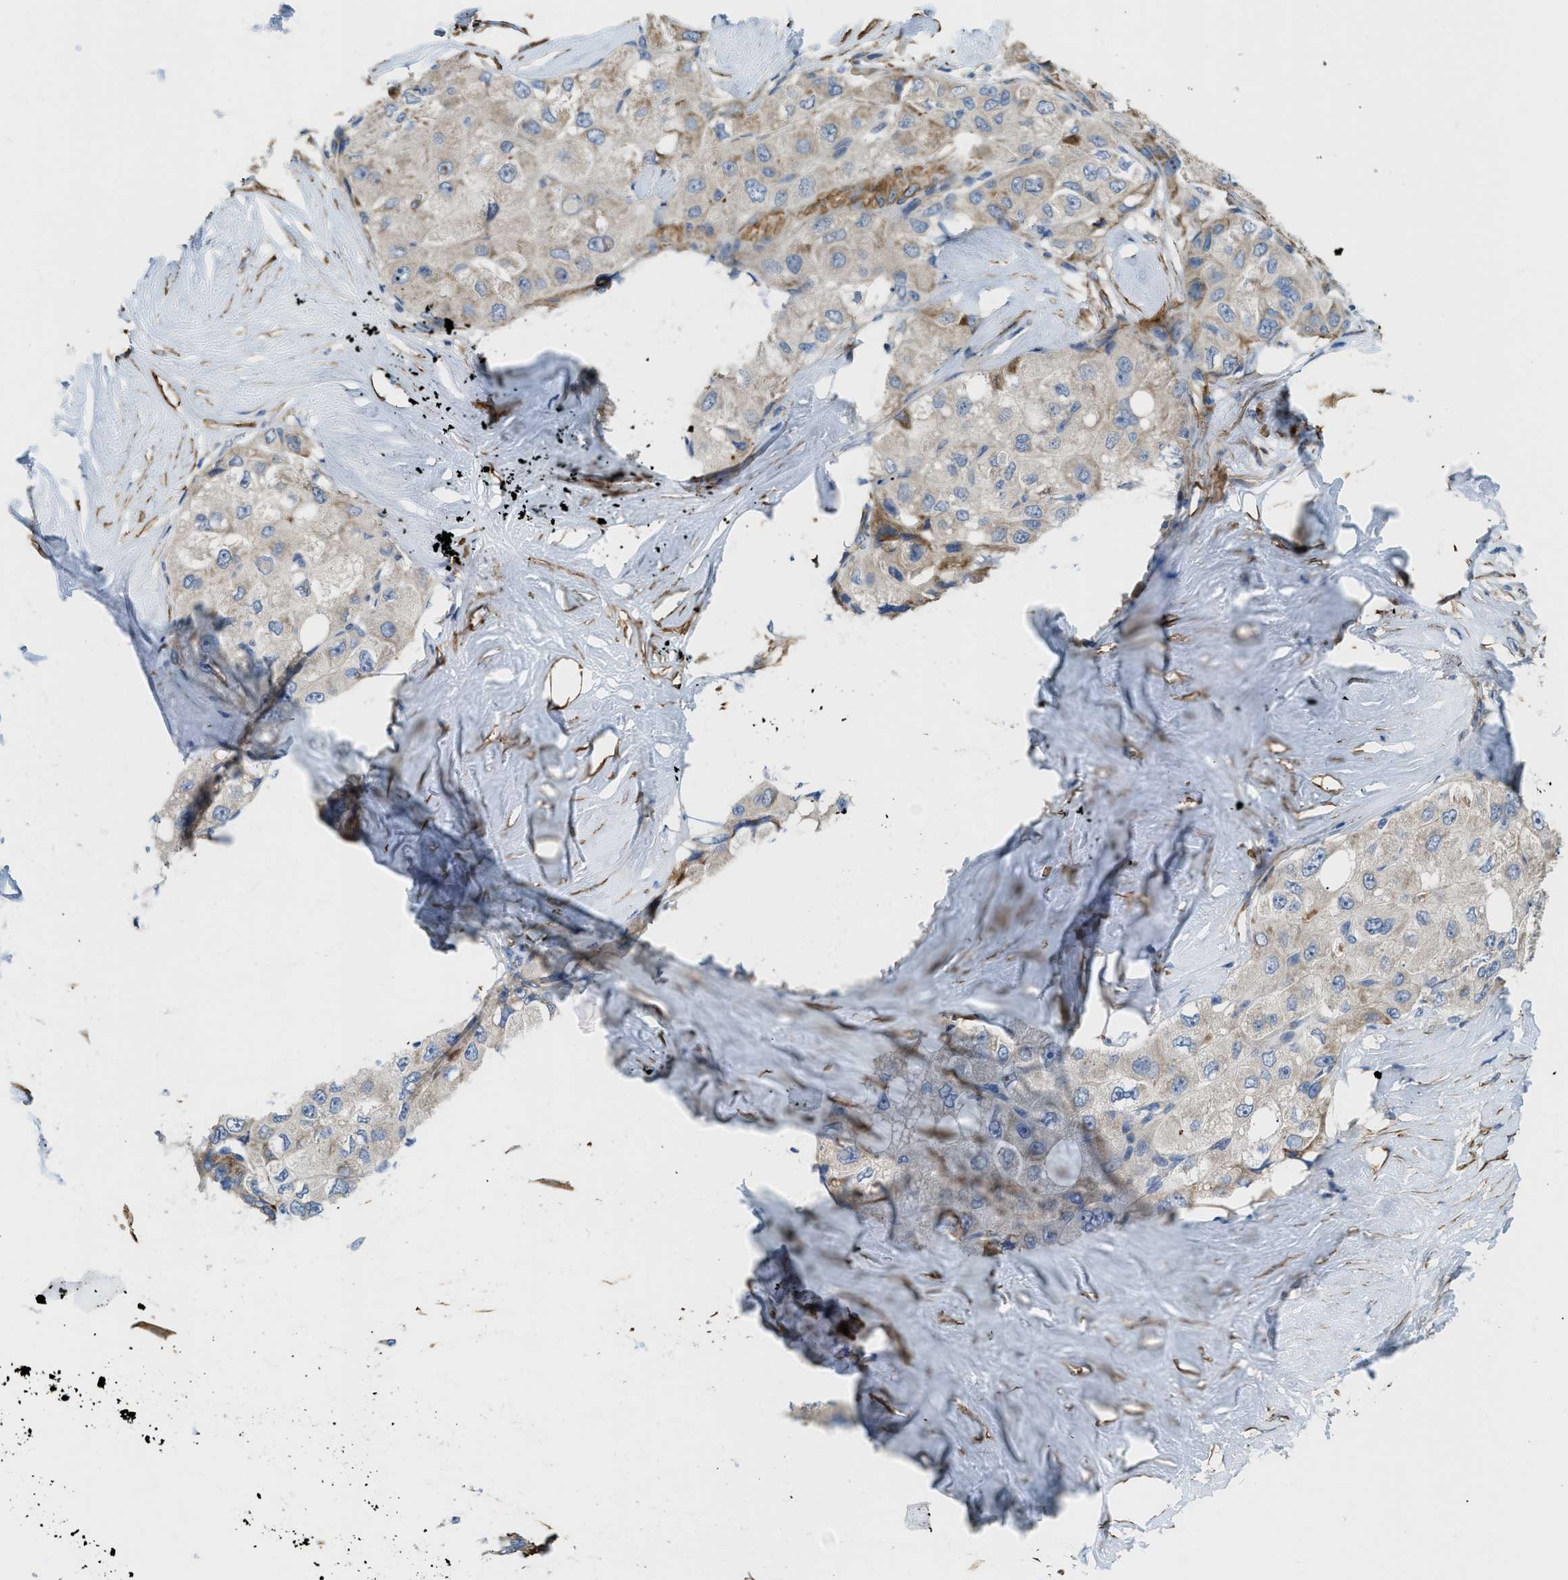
{"staining": {"intensity": "moderate", "quantity": "<25%", "location": "cytoplasmic/membranous"}, "tissue": "liver cancer", "cell_type": "Tumor cells", "image_type": "cancer", "snomed": [{"axis": "morphology", "description": "Carcinoma, Hepatocellular, NOS"}, {"axis": "topography", "description": "Liver"}], "caption": "An IHC histopathology image of neoplastic tissue is shown. Protein staining in brown shows moderate cytoplasmic/membranous positivity in liver cancer within tumor cells.", "gene": "BMPR1A", "patient": {"sex": "male", "age": 80}}